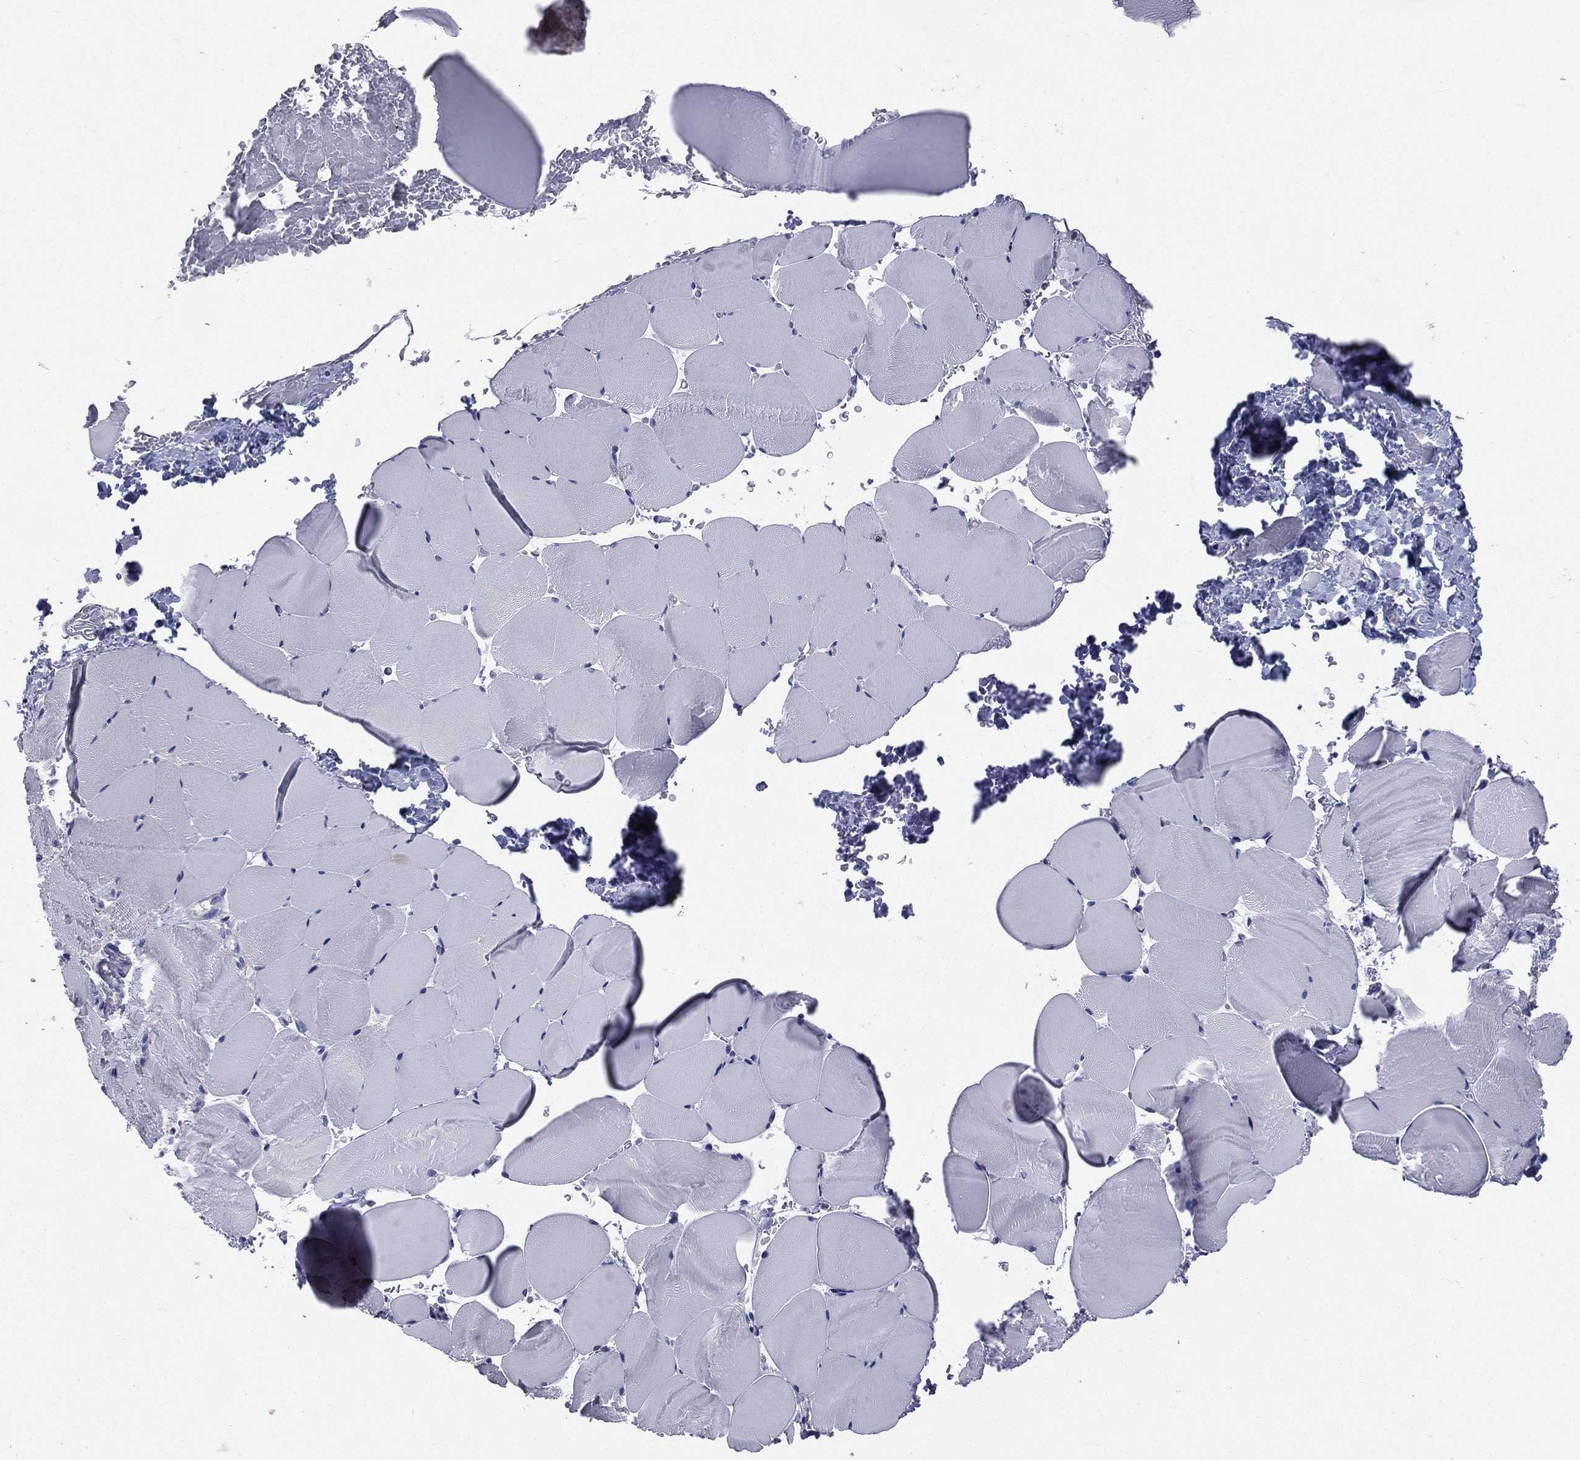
{"staining": {"intensity": "negative", "quantity": "none", "location": "none"}, "tissue": "skeletal muscle", "cell_type": "Myocytes", "image_type": "normal", "snomed": [{"axis": "morphology", "description": "Normal tissue, NOS"}, {"axis": "topography", "description": "Skeletal muscle"}], "caption": "Immunohistochemical staining of benign human skeletal muscle exhibits no significant staining in myocytes.", "gene": "IFT27", "patient": {"sex": "female", "age": 37}}